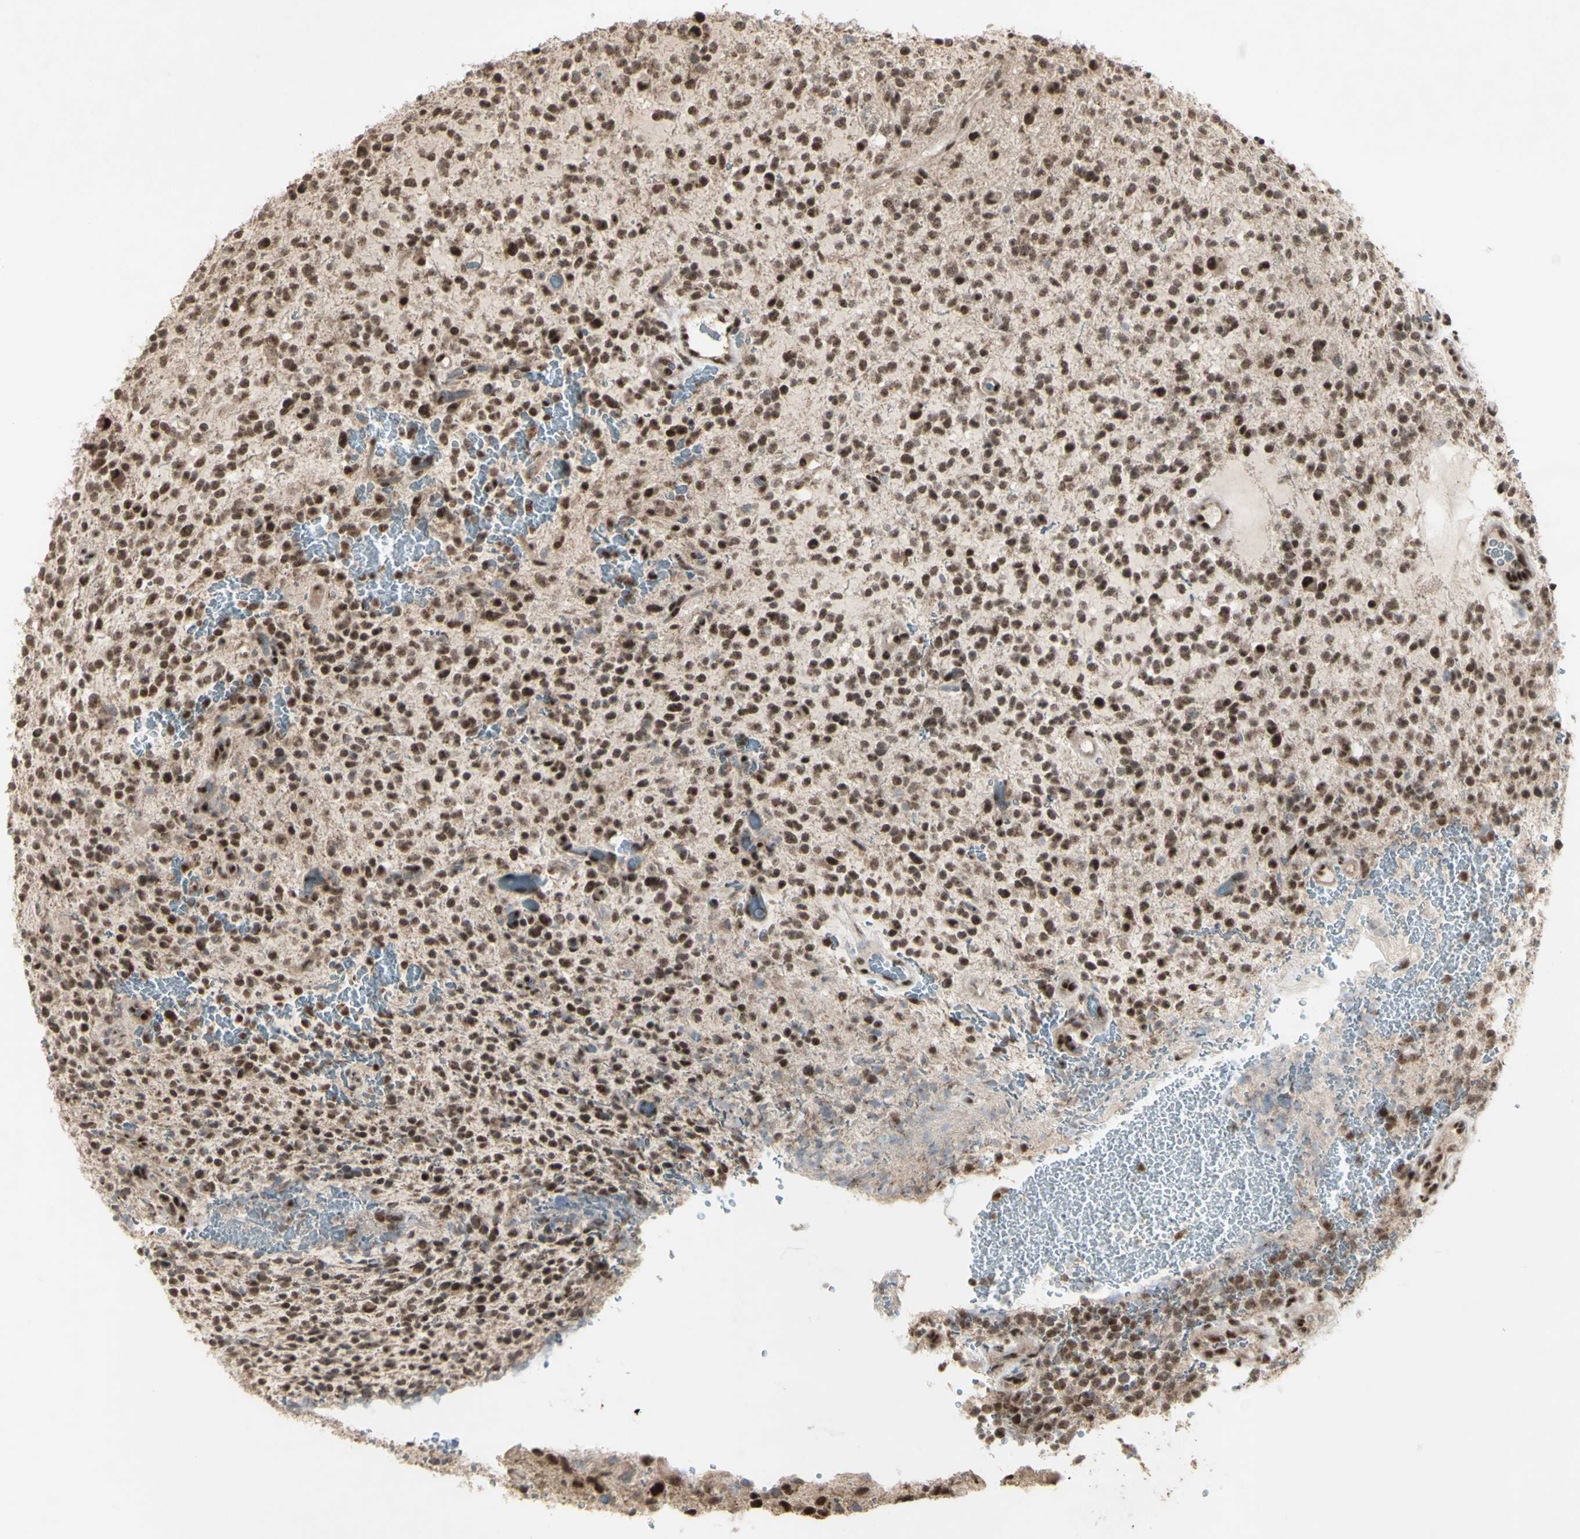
{"staining": {"intensity": "strong", "quantity": ">75%", "location": "nuclear"}, "tissue": "glioma", "cell_type": "Tumor cells", "image_type": "cancer", "snomed": [{"axis": "morphology", "description": "Glioma, malignant, High grade"}, {"axis": "topography", "description": "Brain"}], "caption": "IHC staining of malignant glioma (high-grade), which exhibits high levels of strong nuclear staining in approximately >75% of tumor cells indicating strong nuclear protein staining. The staining was performed using DAB (brown) for protein detection and nuclei were counterstained in hematoxylin (blue).", "gene": "CCNT1", "patient": {"sex": "male", "age": 48}}